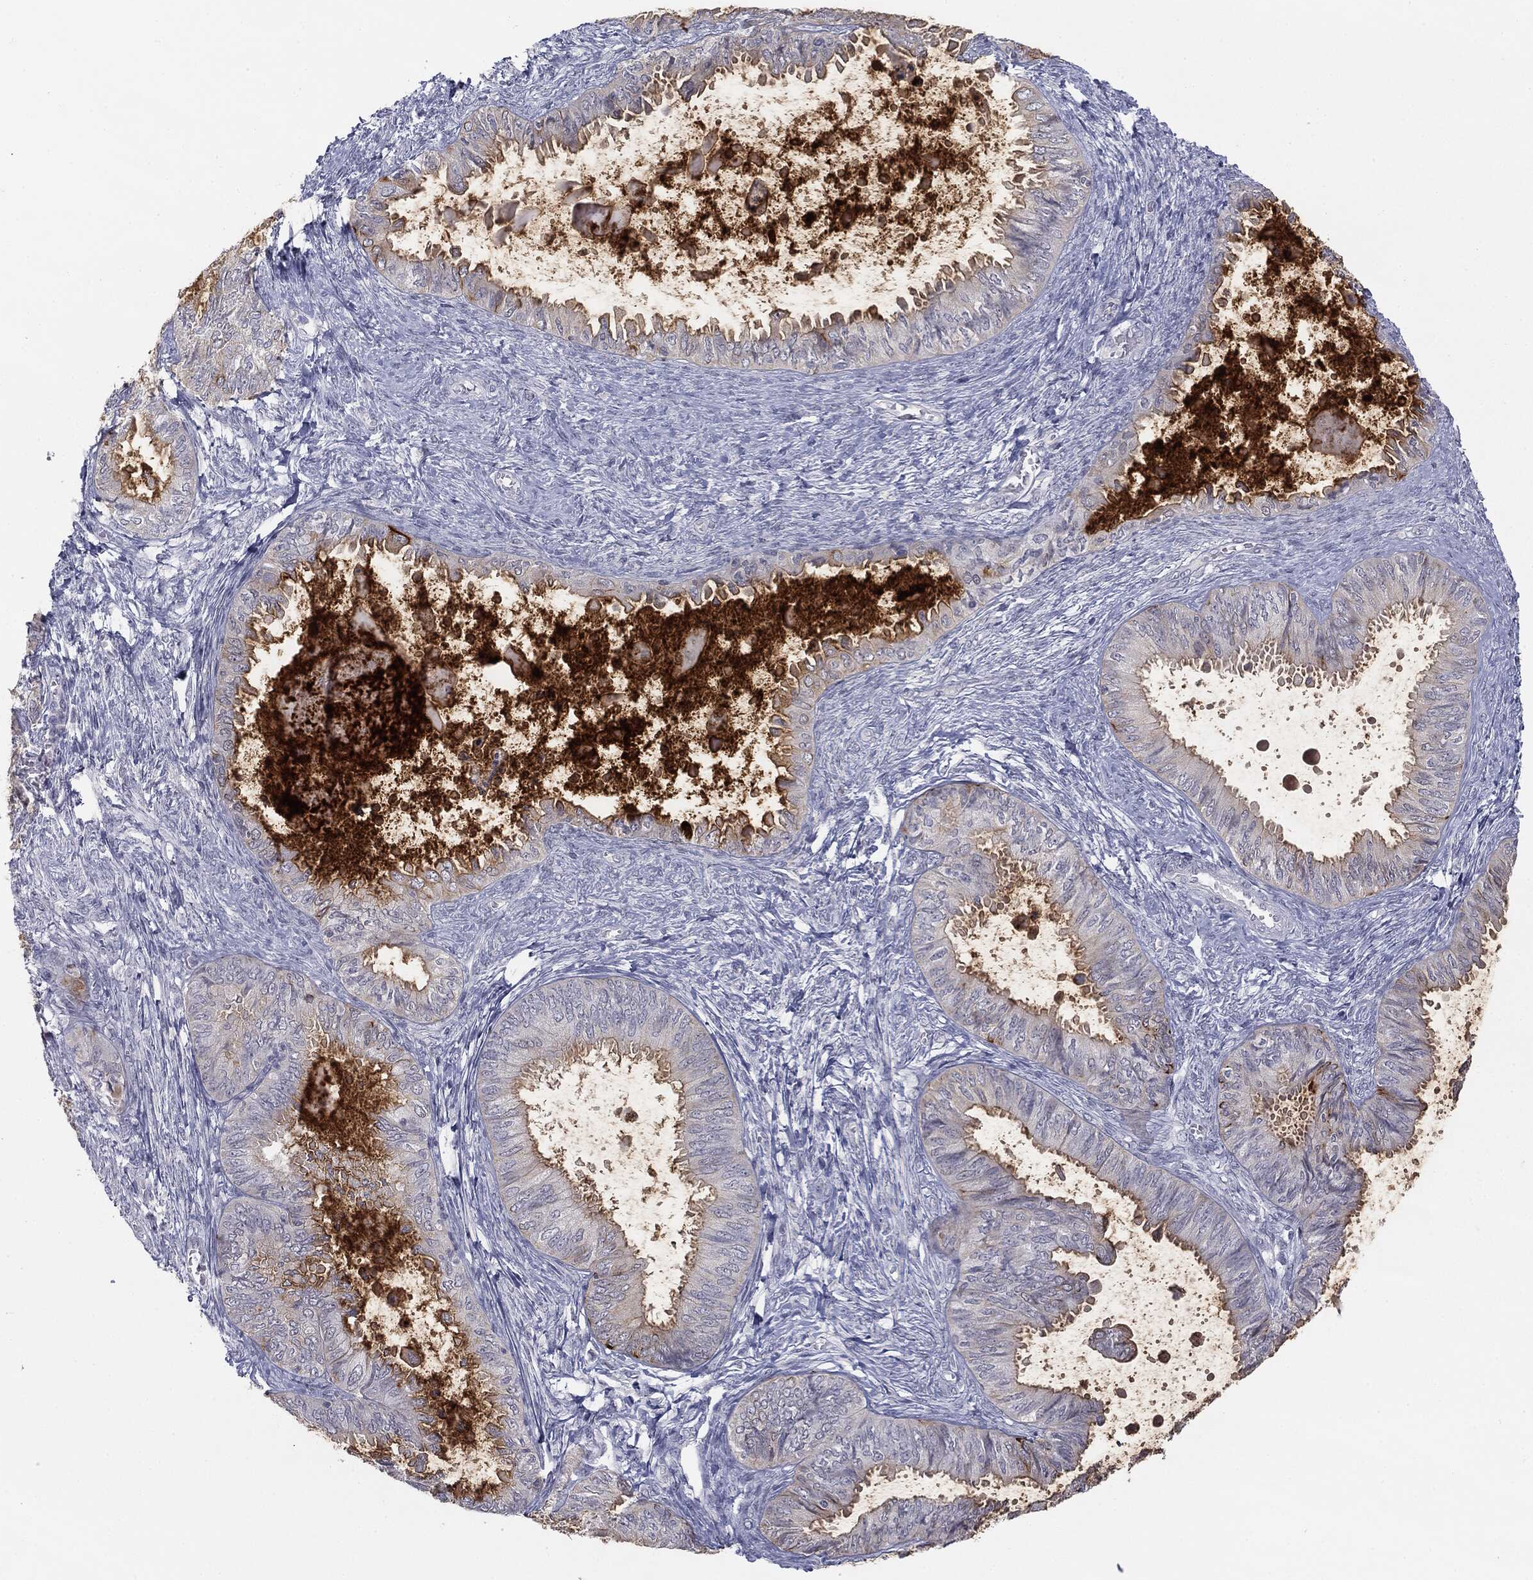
{"staining": {"intensity": "moderate", "quantity": "<25%", "location": "cytoplasmic/membranous"}, "tissue": "ovarian cancer", "cell_type": "Tumor cells", "image_type": "cancer", "snomed": [{"axis": "morphology", "description": "Carcinoma, endometroid"}, {"axis": "topography", "description": "Ovary"}], "caption": "An IHC micrograph of neoplastic tissue is shown. Protein staining in brown shows moderate cytoplasmic/membranous positivity in ovarian cancer within tumor cells. (Stains: DAB in brown, nuclei in blue, Microscopy: brightfield microscopy at high magnification).", "gene": "MUC1", "patient": {"sex": "female", "age": 70}}